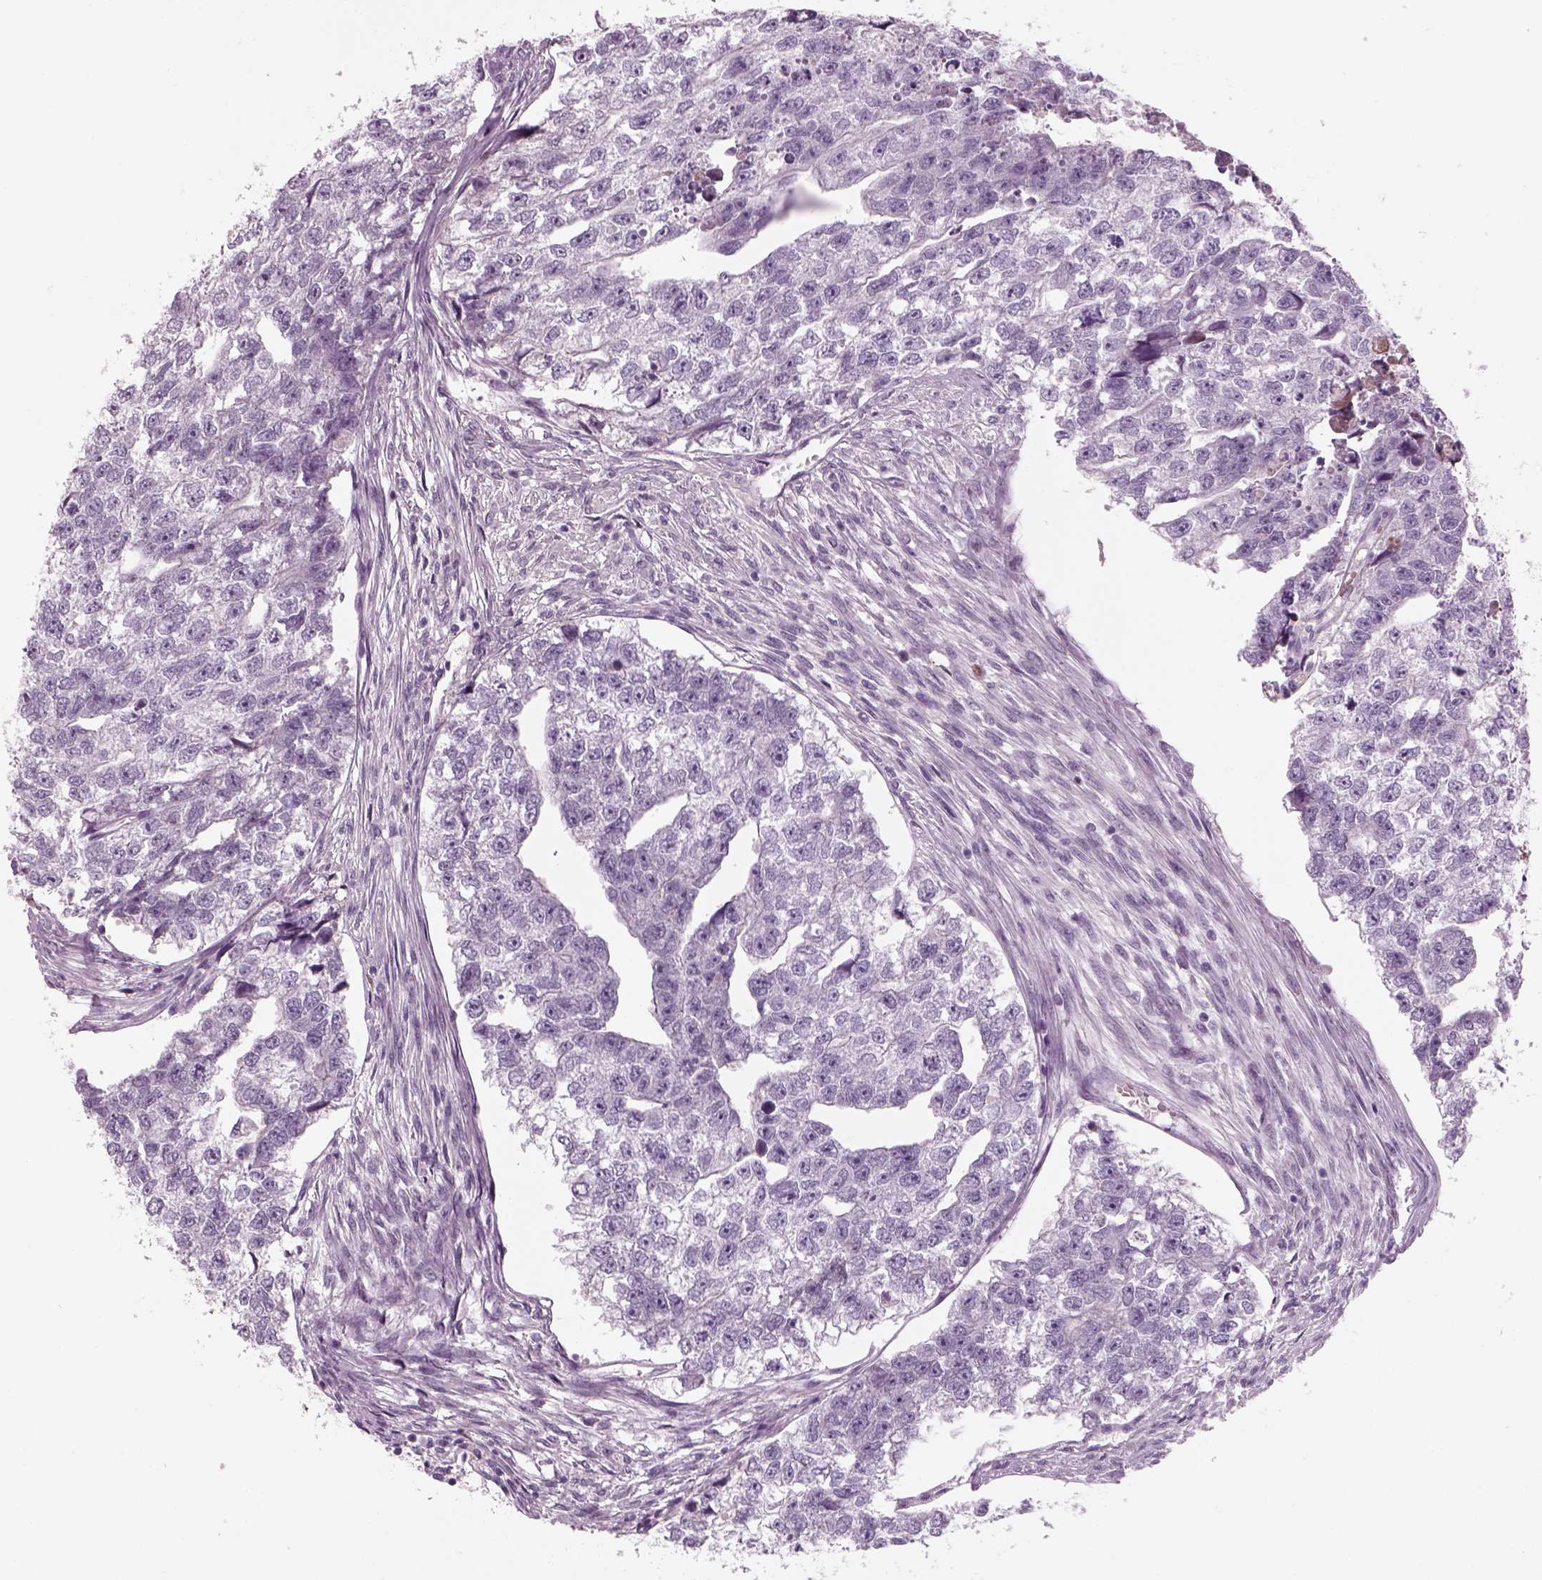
{"staining": {"intensity": "negative", "quantity": "none", "location": "none"}, "tissue": "testis cancer", "cell_type": "Tumor cells", "image_type": "cancer", "snomed": [{"axis": "morphology", "description": "Carcinoma, Embryonal, NOS"}, {"axis": "morphology", "description": "Teratoma, malignant, NOS"}, {"axis": "topography", "description": "Testis"}], "caption": "Testis malignant teratoma stained for a protein using immunohistochemistry demonstrates no expression tumor cells.", "gene": "PABPC1L2B", "patient": {"sex": "male", "age": 44}}